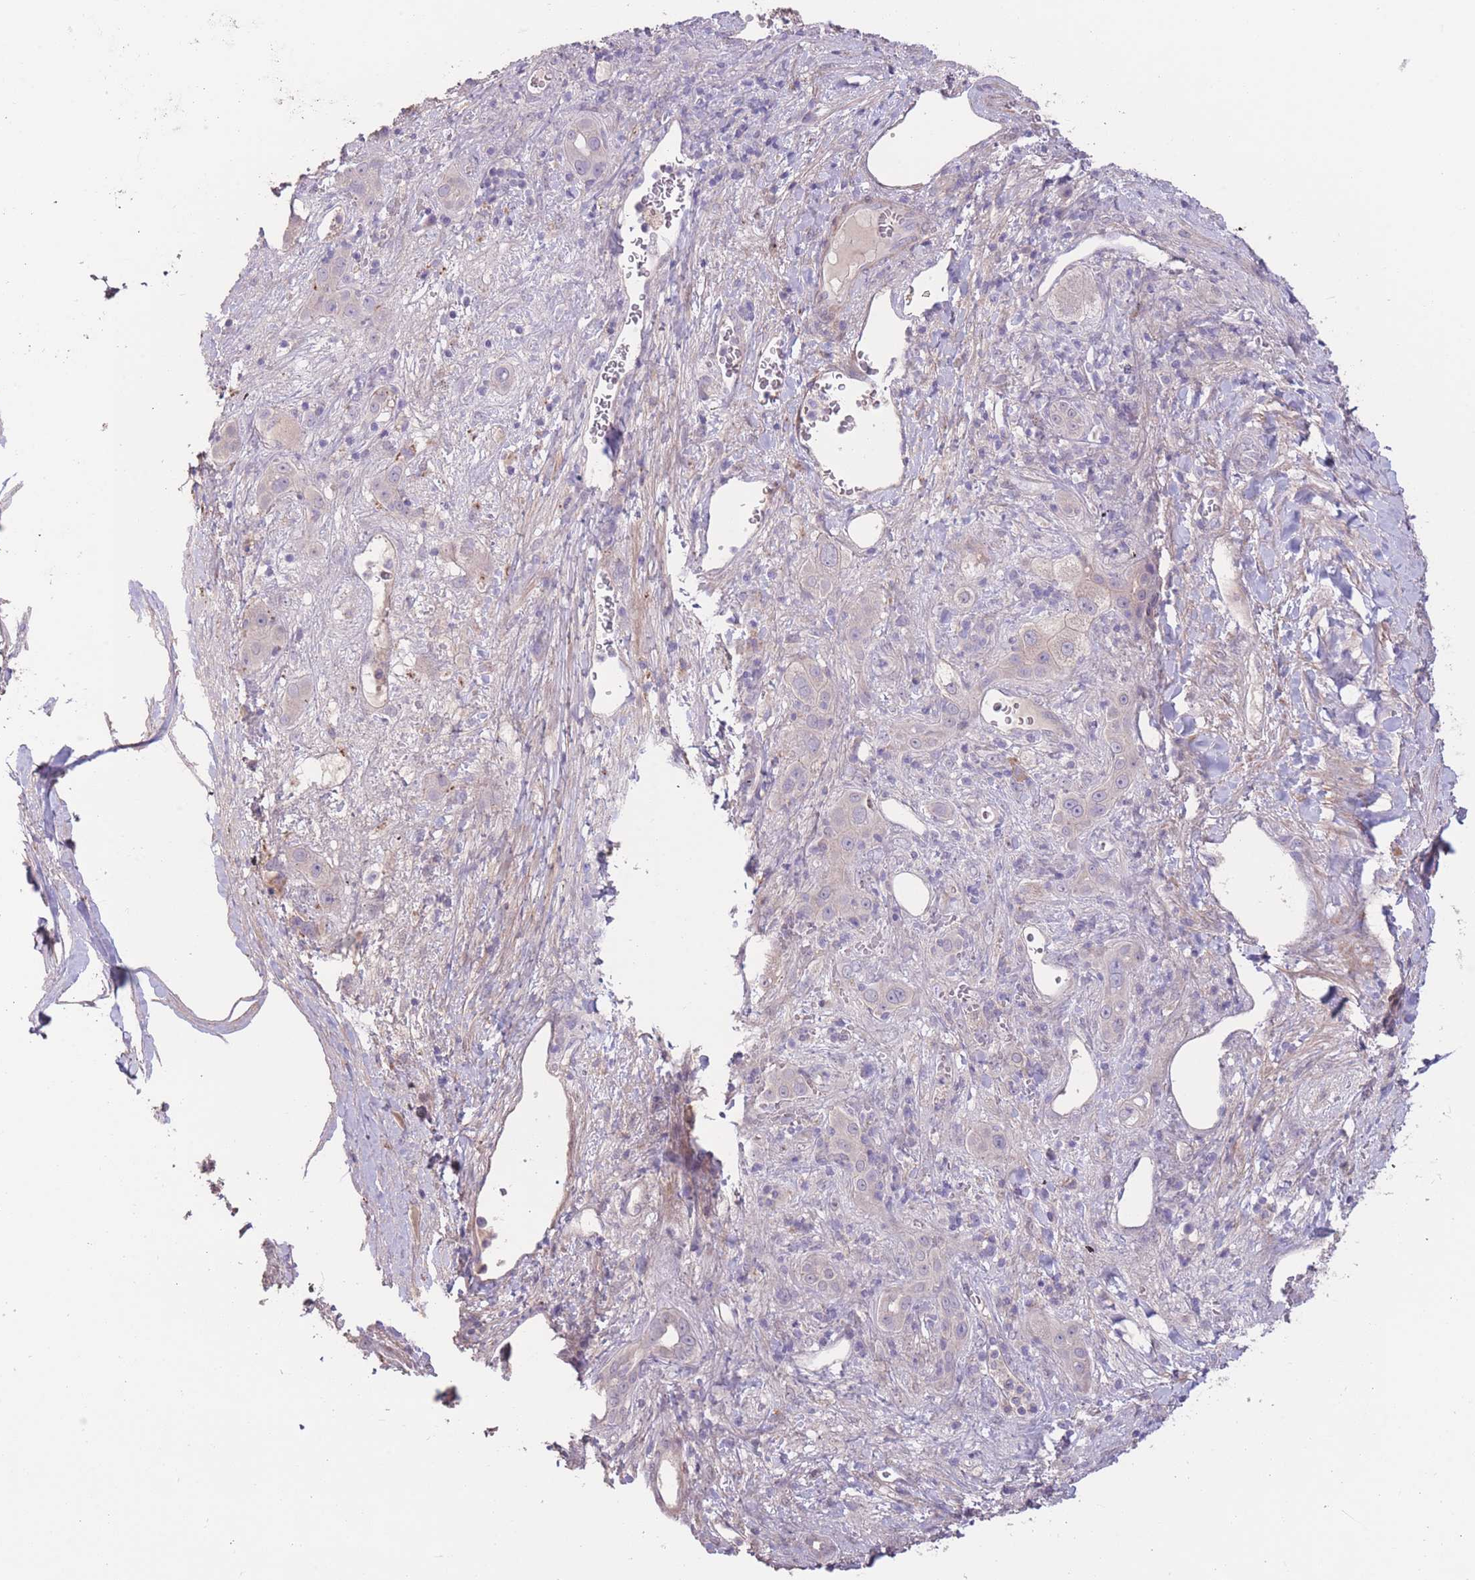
{"staining": {"intensity": "negative", "quantity": "none", "location": "none"}, "tissue": "liver cancer", "cell_type": "Tumor cells", "image_type": "cancer", "snomed": [{"axis": "morphology", "description": "Carcinoma, Hepatocellular, NOS"}, {"axis": "topography", "description": "Liver"}], "caption": "Liver cancer (hepatocellular carcinoma) was stained to show a protein in brown. There is no significant staining in tumor cells.", "gene": "RSPH10B", "patient": {"sex": "female", "age": 73}}